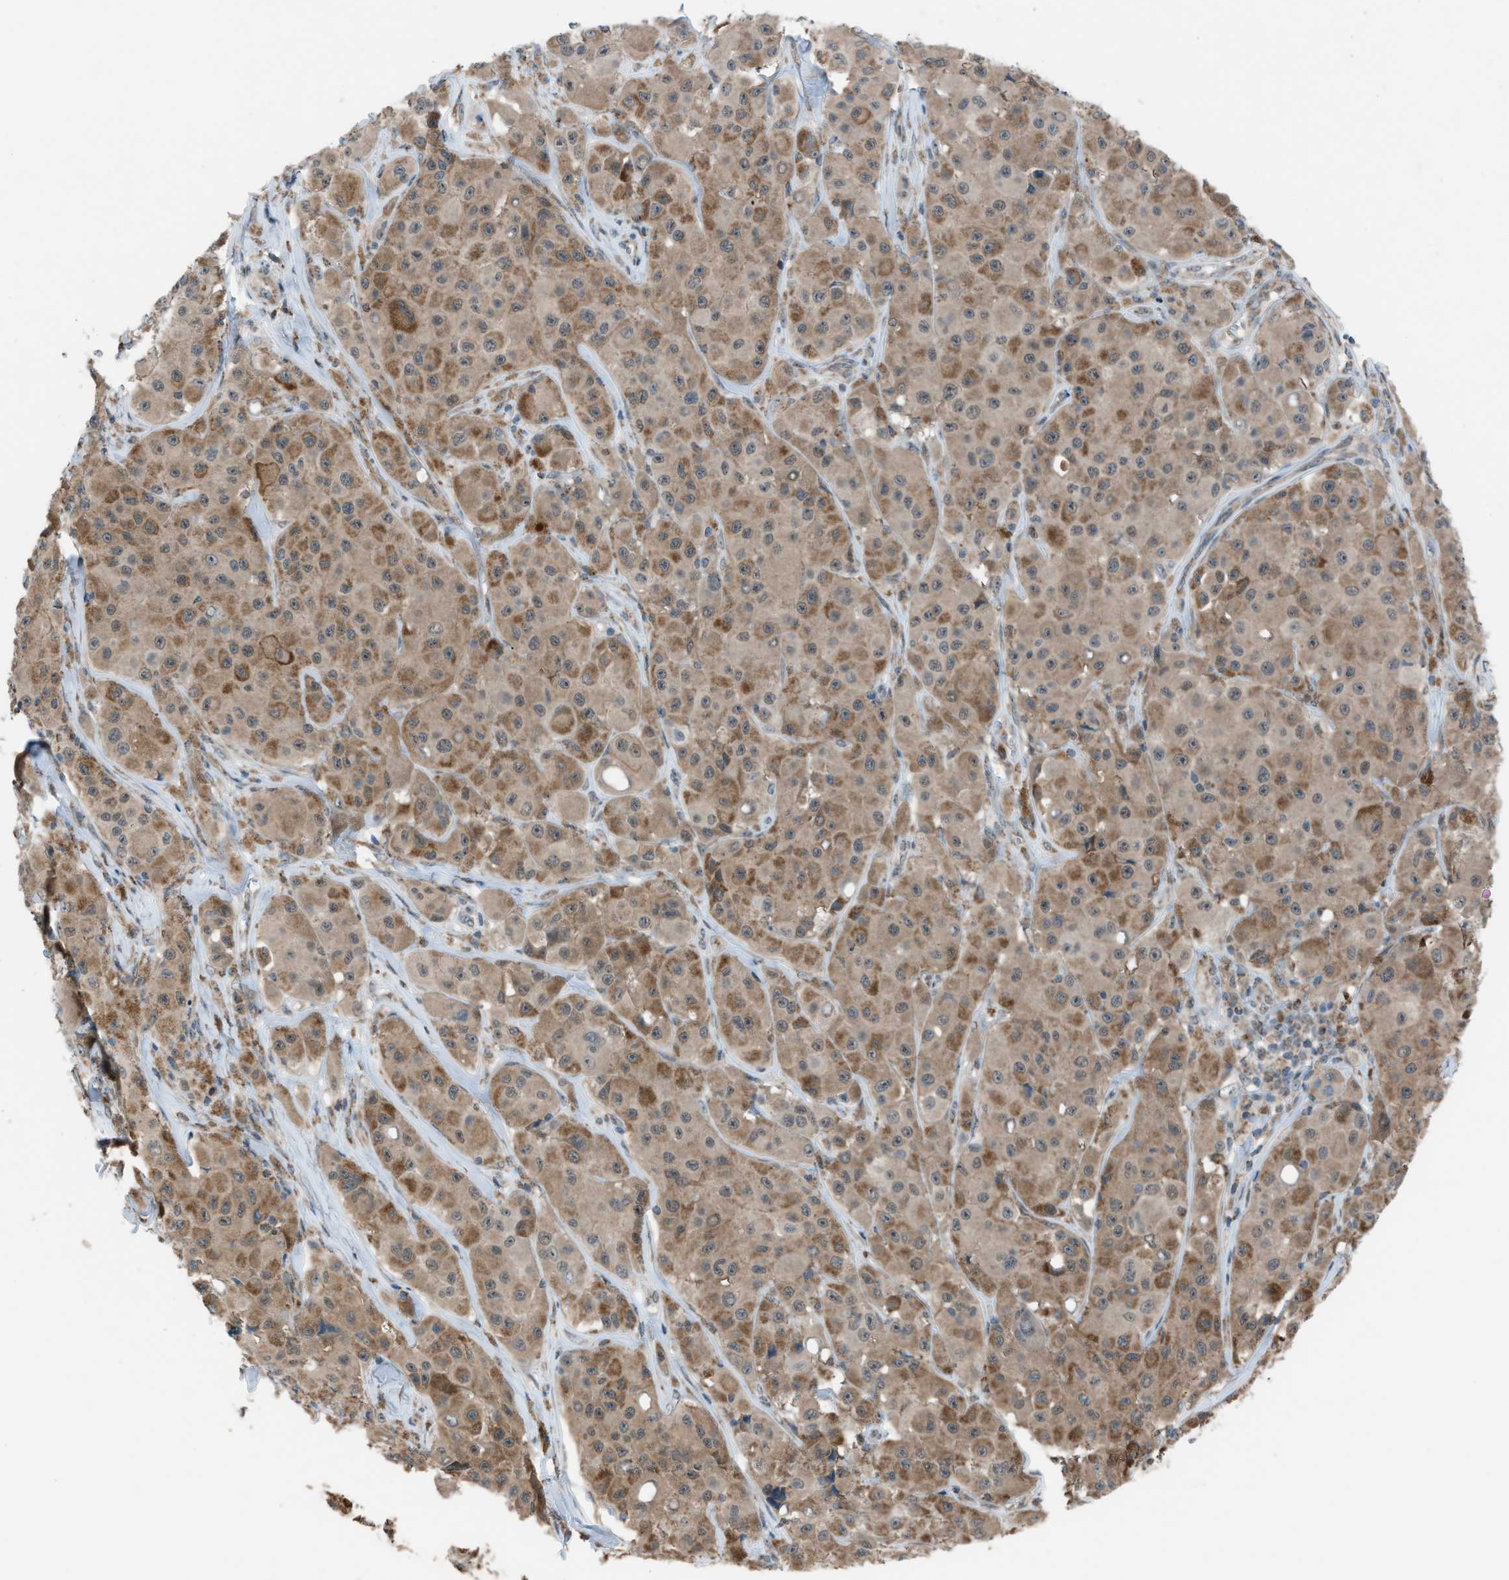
{"staining": {"intensity": "moderate", "quantity": ">75%", "location": "cytoplasmic/membranous"}, "tissue": "melanoma", "cell_type": "Tumor cells", "image_type": "cancer", "snomed": [{"axis": "morphology", "description": "Malignant melanoma, NOS"}, {"axis": "topography", "description": "Skin"}], "caption": "Protein staining by immunohistochemistry (IHC) demonstrates moderate cytoplasmic/membranous positivity in about >75% of tumor cells in malignant melanoma. (Stains: DAB in brown, nuclei in blue, Microscopy: brightfield microscopy at high magnification).", "gene": "SRM", "patient": {"sex": "male", "age": 84}}